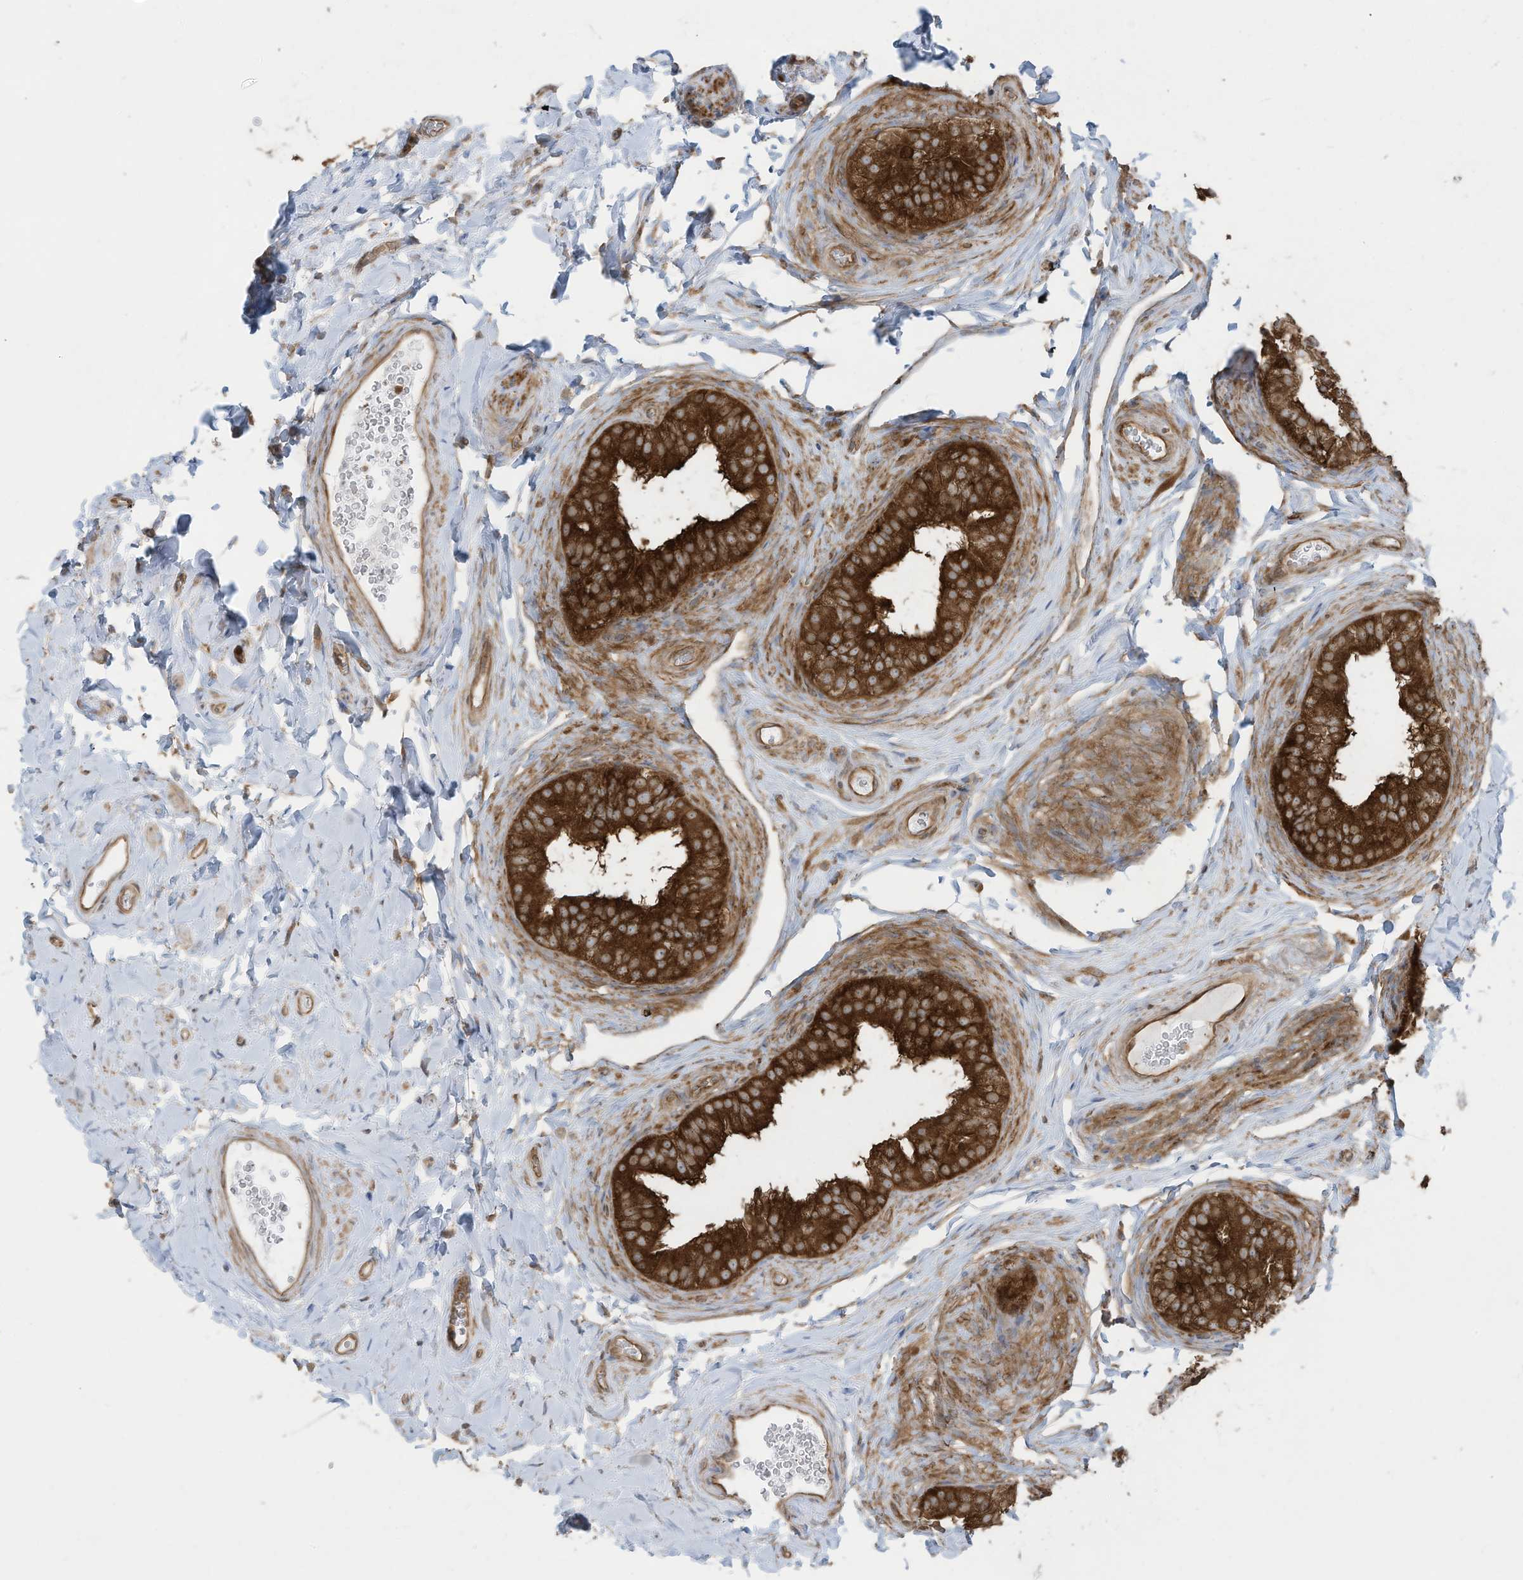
{"staining": {"intensity": "strong", "quantity": ">75%", "location": "cytoplasmic/membranous"}, "tissue": "epididymis", "cell_type": "Glandular cells", "image_type": "normal", "snomed": [{"axis": "morphology", "description": "Normal tissue, NOS"}, {"axis": "topography", "description": "Epididymis"}], "caption": "IHC of unremarkable epididymis exhibits high levels of strong cytoplasmic/membranous positivity in about >75% of glandular cells.", "gene": "OLA1", "patient": {"sex": "male", "age": 49}}